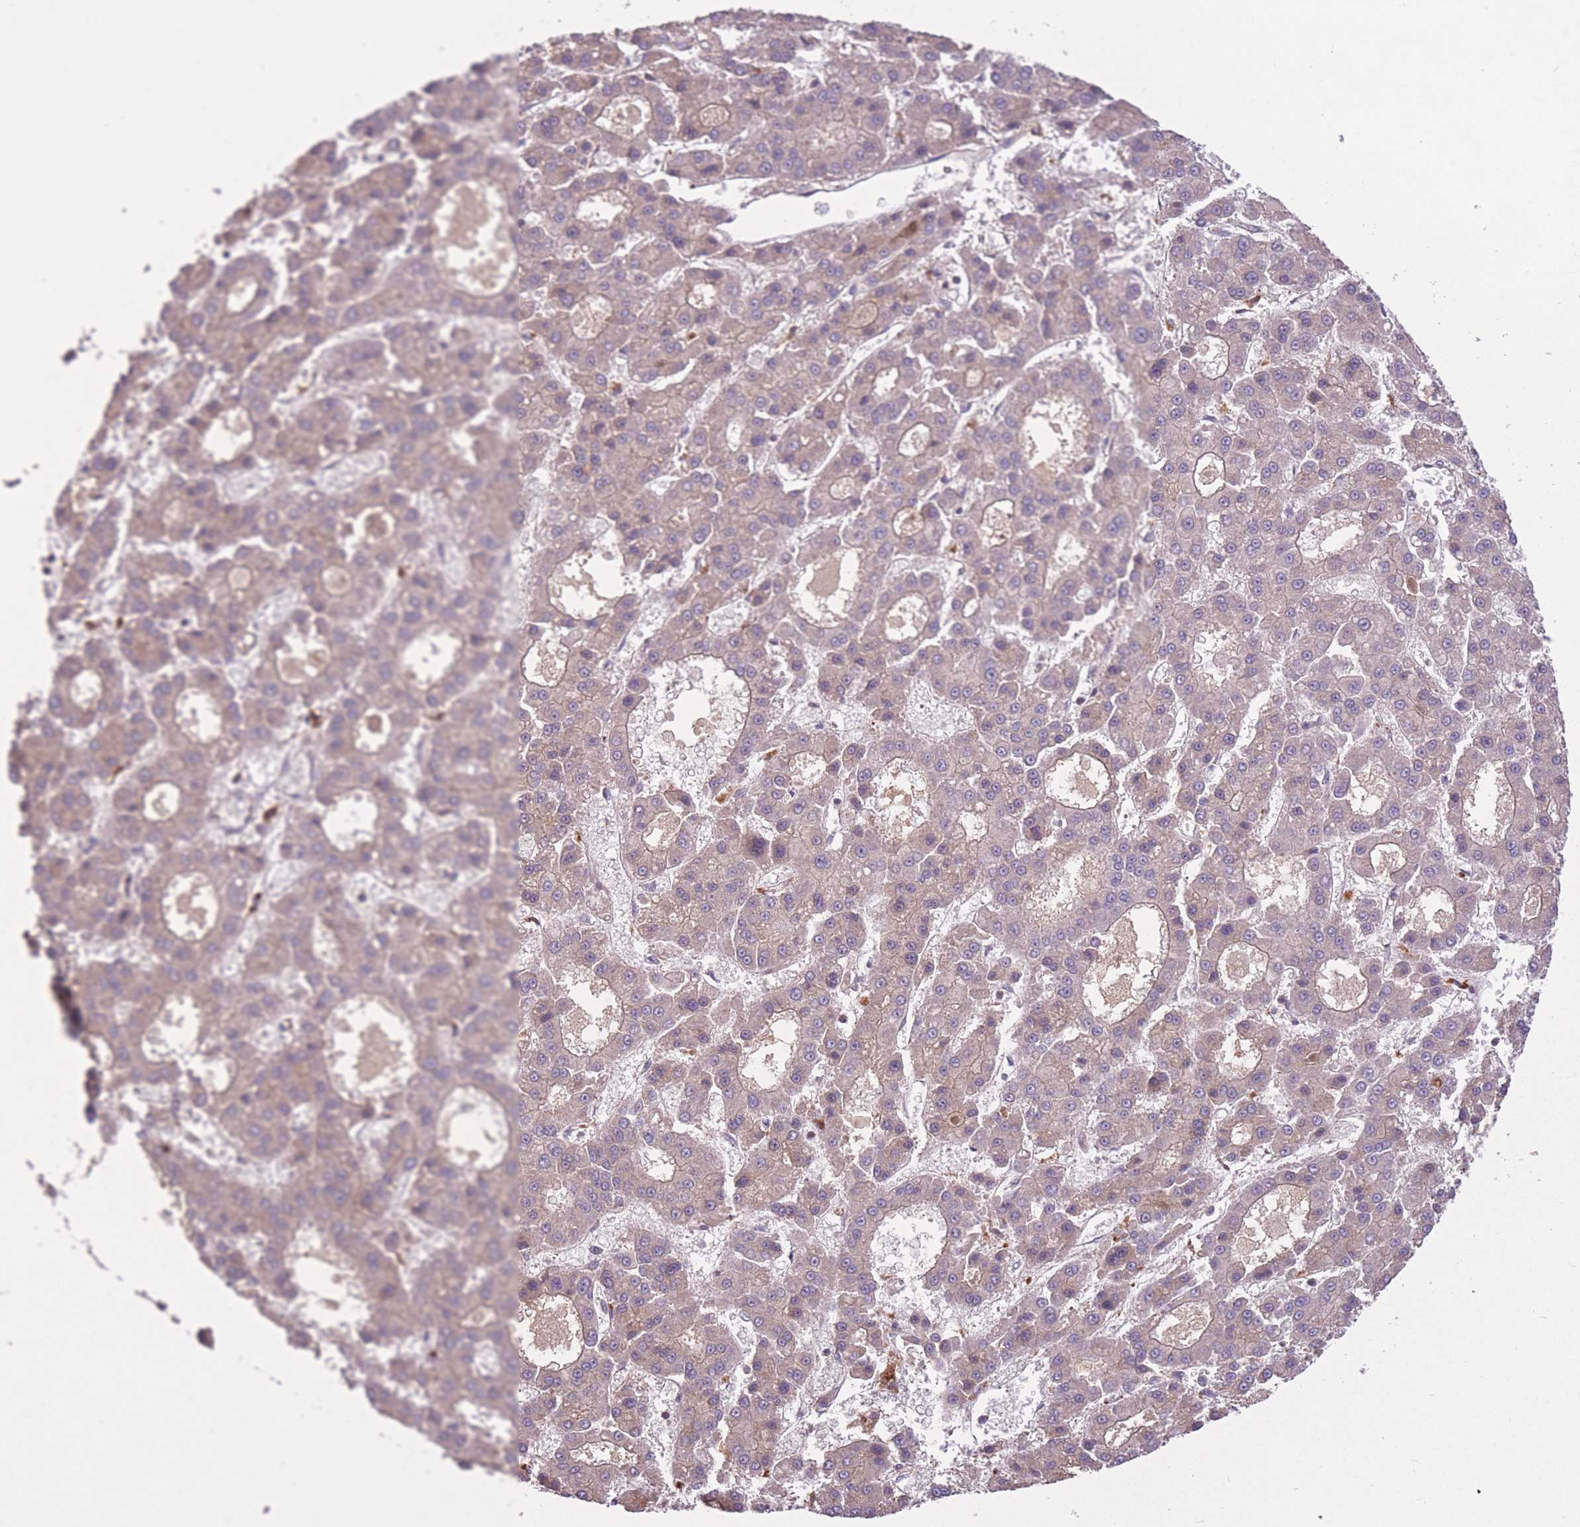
{"staining": {"intensity": "weak", "quantity": "25%-75%", "location": "cytoplasmic/membranous"}, "tissue": "liver cancer", "cell_type": "Tumor cells", "image_type": "cancer", "snomed": [{"axis": "morphology", "description": "Carcinoma, Hepatocellular, NOS"}, {"axis": "topography", "description": "Liver"}], "caption": "Immunohistochemical staining of liver cancer exhibits low levels of weak cytoplasmic/membranous protein expression in approximately 25%-75% of tumor cells. (brown staining indicates protein expression, while blue staining denotes nuclei).", "gene": "POLR3F", "patient": {"sex": "male", "age": 70}}